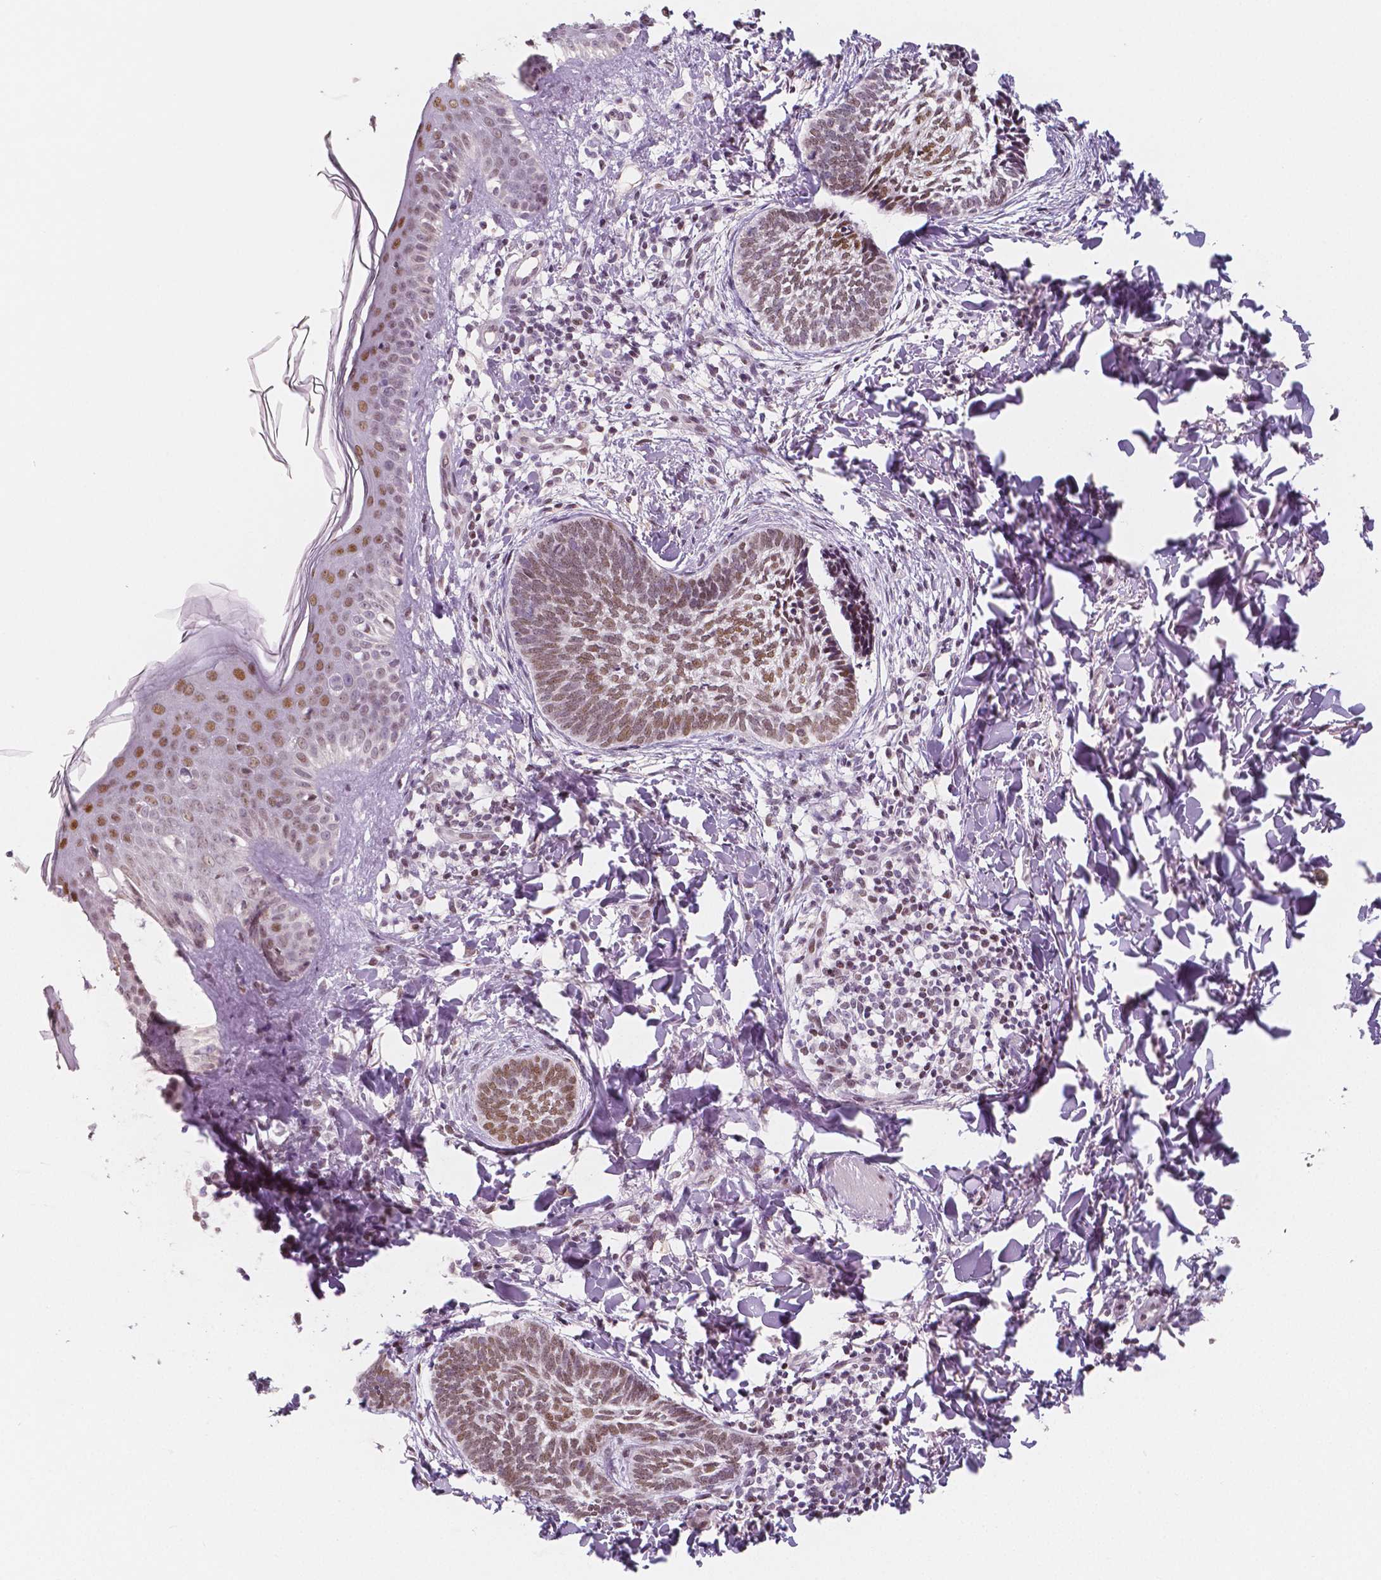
{"staining": {"intensity": "moderate", "quantity": ">75%", "location": "nuclear"}, "tissue": "skin cancer", "cell_type": "Tumor cells", "image_type": "cancer", "snomed": [{"axis": "morphology", "description": "Normal tissue, NOS"}, {"axis": "morphology", "description": "Basal cell carcinoma"}, {"axis": "topography", "description": "Skin"}], "caption": "Protein staining demonstrates moderate nuclear expression in approximately >75% of tumor cells in basal cell carcinoma (skin). (DAB (3,3'-diaminobenzidine) IHC with brightfield microscopy, high magnification).", "gene": "KDM5B", "patient": {"sex": "male", "age": 46}}